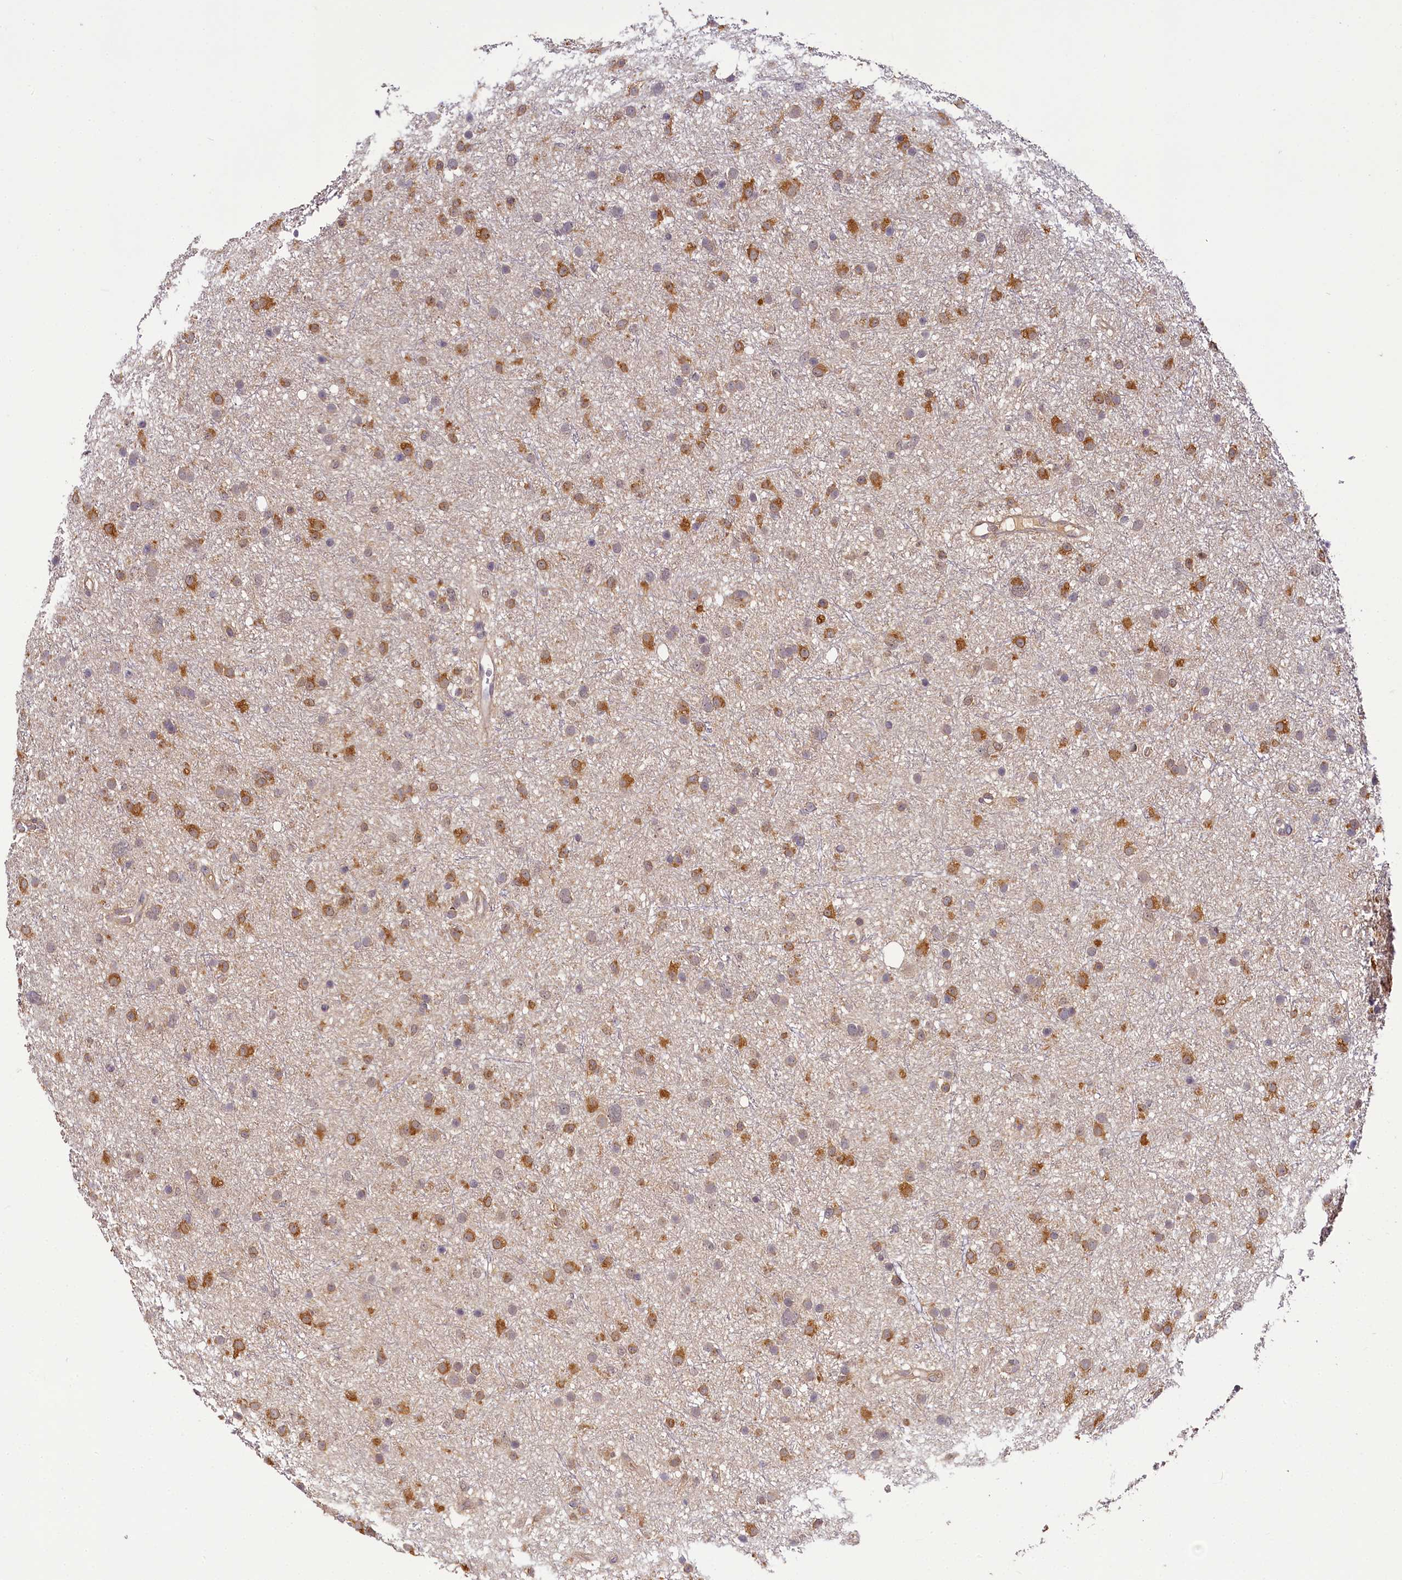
{"staining": {"intensity": "moderate", "quantity": ">75%", "location": "cytoplasmic/membranous"}, "tissue": "glioma", "cell_type": "Tumor cells", "image_type": "cancer", "snomed": [{"axis": "morphology", "description": "Glioma, malignant, Low grade"}, {"axis": "topography", "description": "Cerebral cortex"}], "caption": "The image displays immunohistochemical staining of malignant low-grade glioma. There is moderate cytoplasmic/membranous staining is seen in approximately >75% of tumor cells.", "gene": "TMEM39A", "patient": {"sex": "female", "age": 39}}